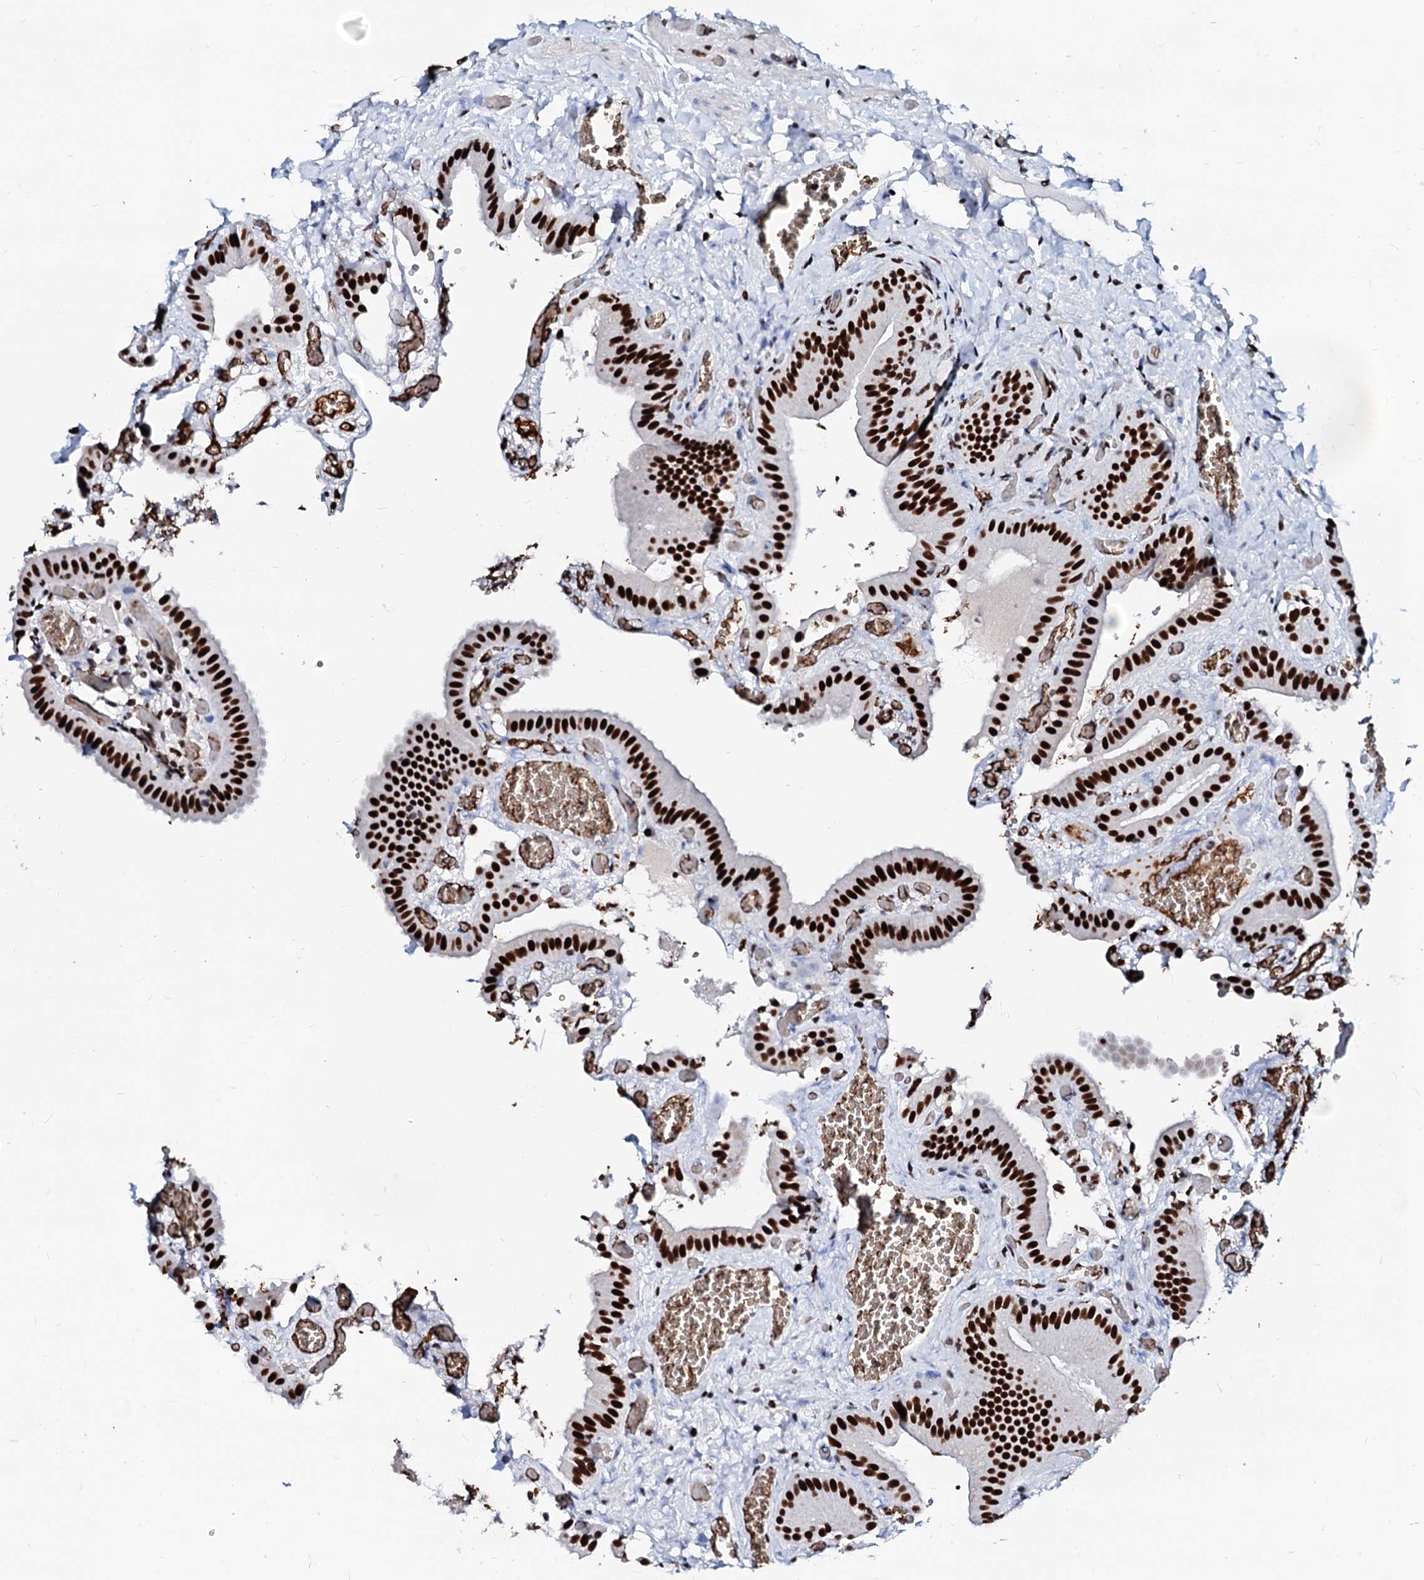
{"staining": {"intensity": "strong", "quantity": ">75%", "location": "nuclear"}, "tissue": "gallbladder", "cell_type": "Glandular cells", "image_type": "normal", "snomed": [{"axis": "morphology", "description": "Normal tissue, NOS"}, {"axis": "topography", "description": "Gallbladder"}], "caption": "Protein analysis of unremarkable gallbladder displays strong nuclear expression in about >75% of glandular cells. (DAB (3,3'-diaminobenzidine) IHC with brightfield microscopy, high magnification).", "gene": "RALY", "patient": {"sex": "female", "age": 64}}